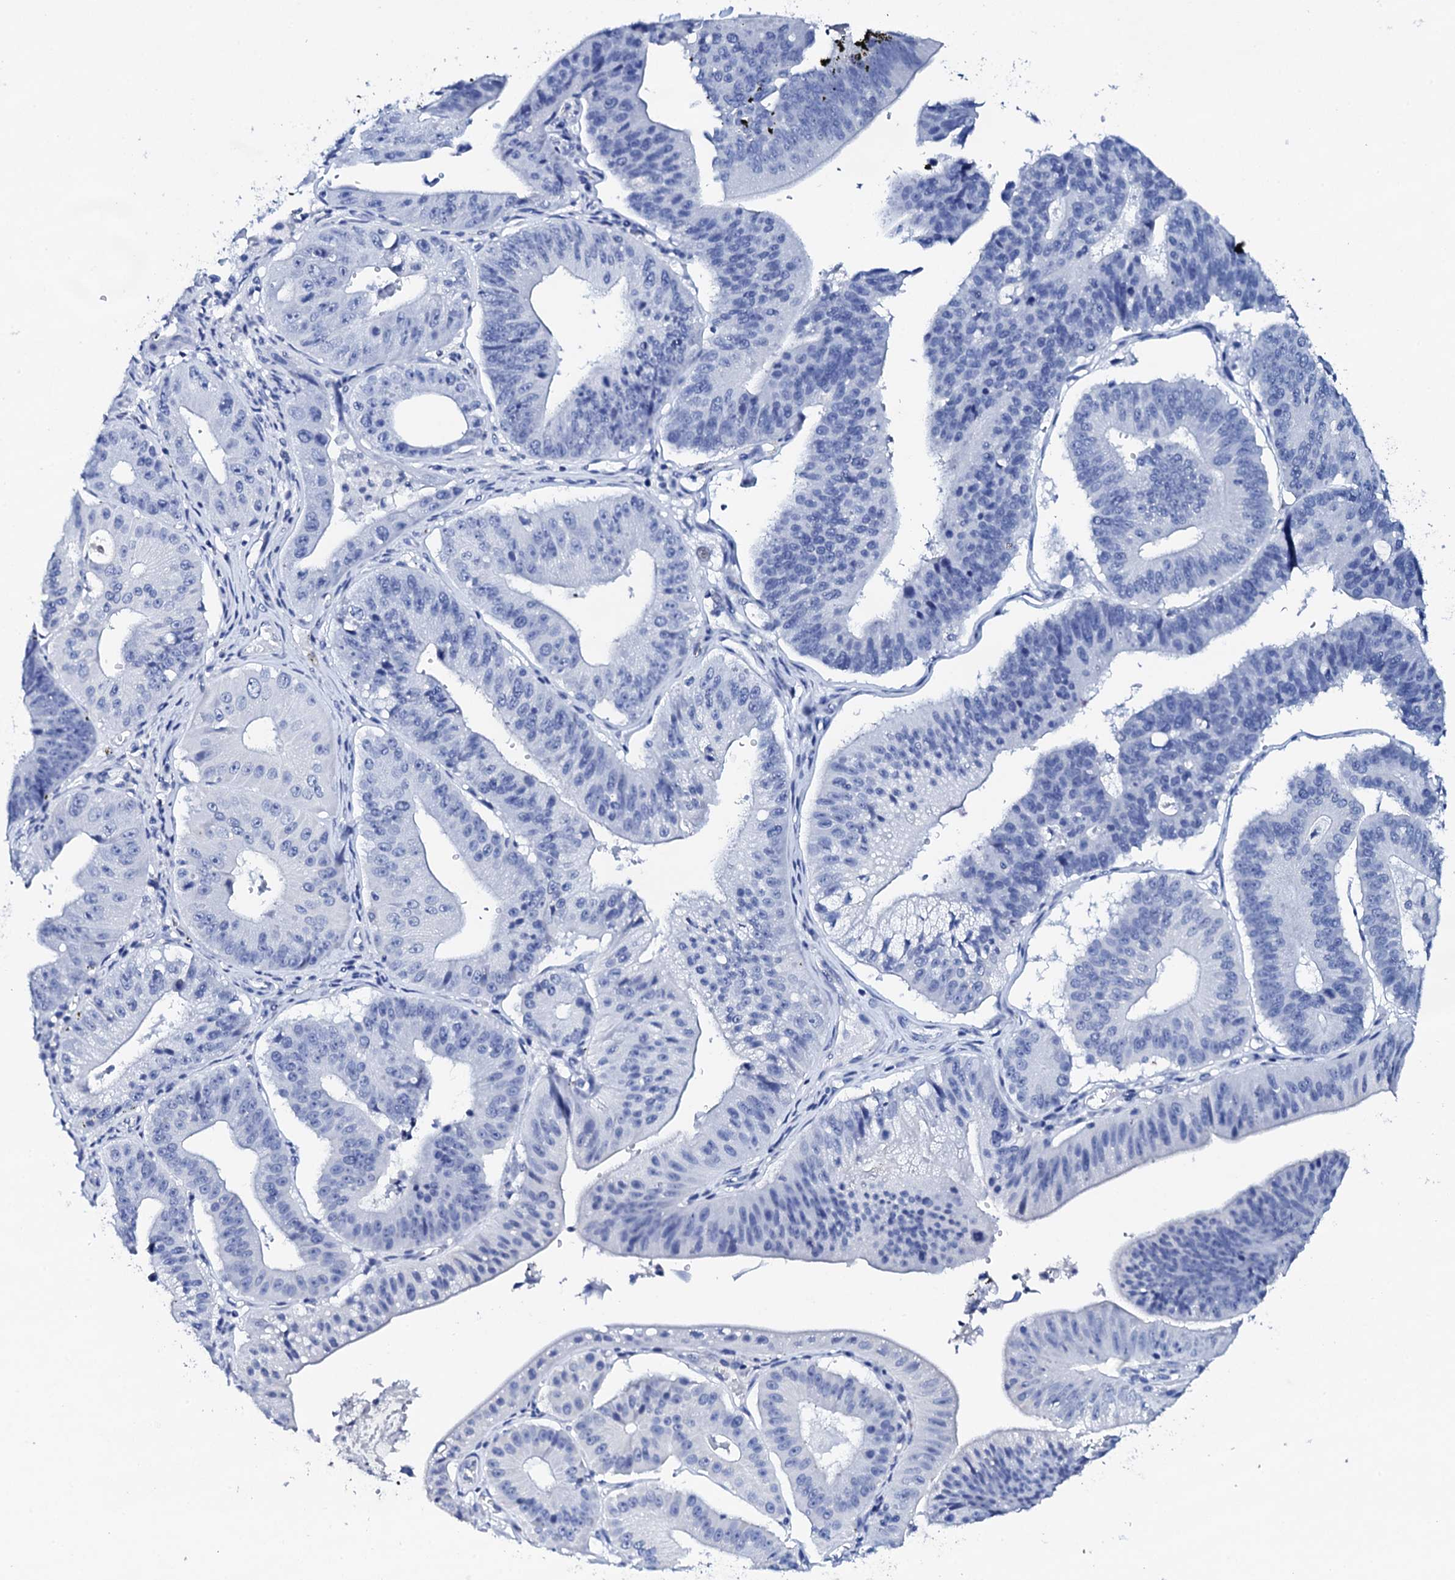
{"staining": {"intensity": "negative", "quantity": "none", "location": "none"}, "tissue": "stomach cancer", "cell_type": "Tumor cells", "image_type": "cancer", "snomed": [{"axis": "morphology", "description": "Adenocarcinoma, NOS"}, {"axis": "topography", "description": "Stomach"}], "caption": "Histopathology image shows no protein positivity in tumor cells of stomach adenocarcinoma tissue. (DAB immunohistochemistry (IHC), high magnification).", "gene": "FBXL16", "patient": {"sex": "male", "age": 59}}